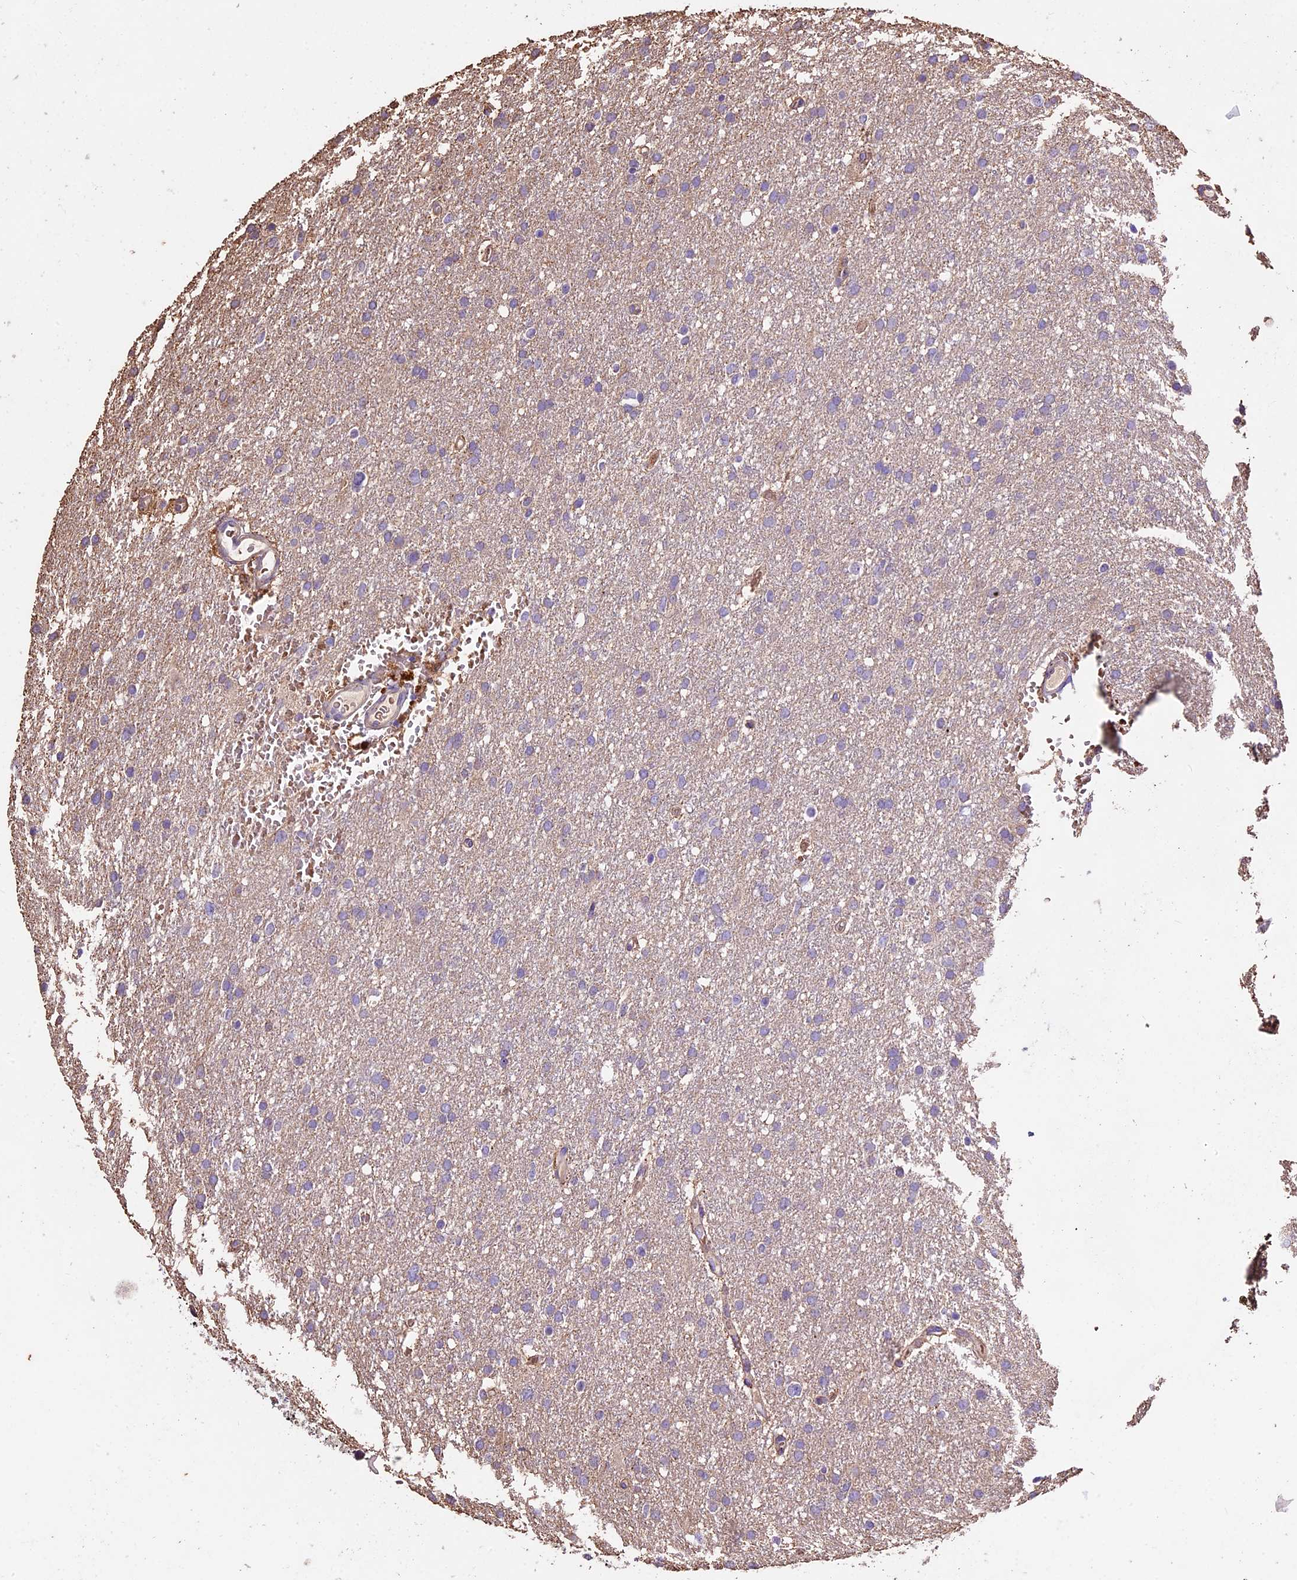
{"staining": {"intensity": "negative", "quantity": "none", "location": "none"}, "tissue": "glioma", "cell_type": "Tumor cells", "image_type": "cancer", "snomed": [{"axis": "morphology", "description": "Glioma, malignant, High grade"}, {"axis": "topography", "description": "Cerebral cortex"}], "caption": "A photomicrograph of human glioma is negative for staining in tumor cells.", "gene": "CRLF1", "patient": {"sex": "female", "age": 36}}